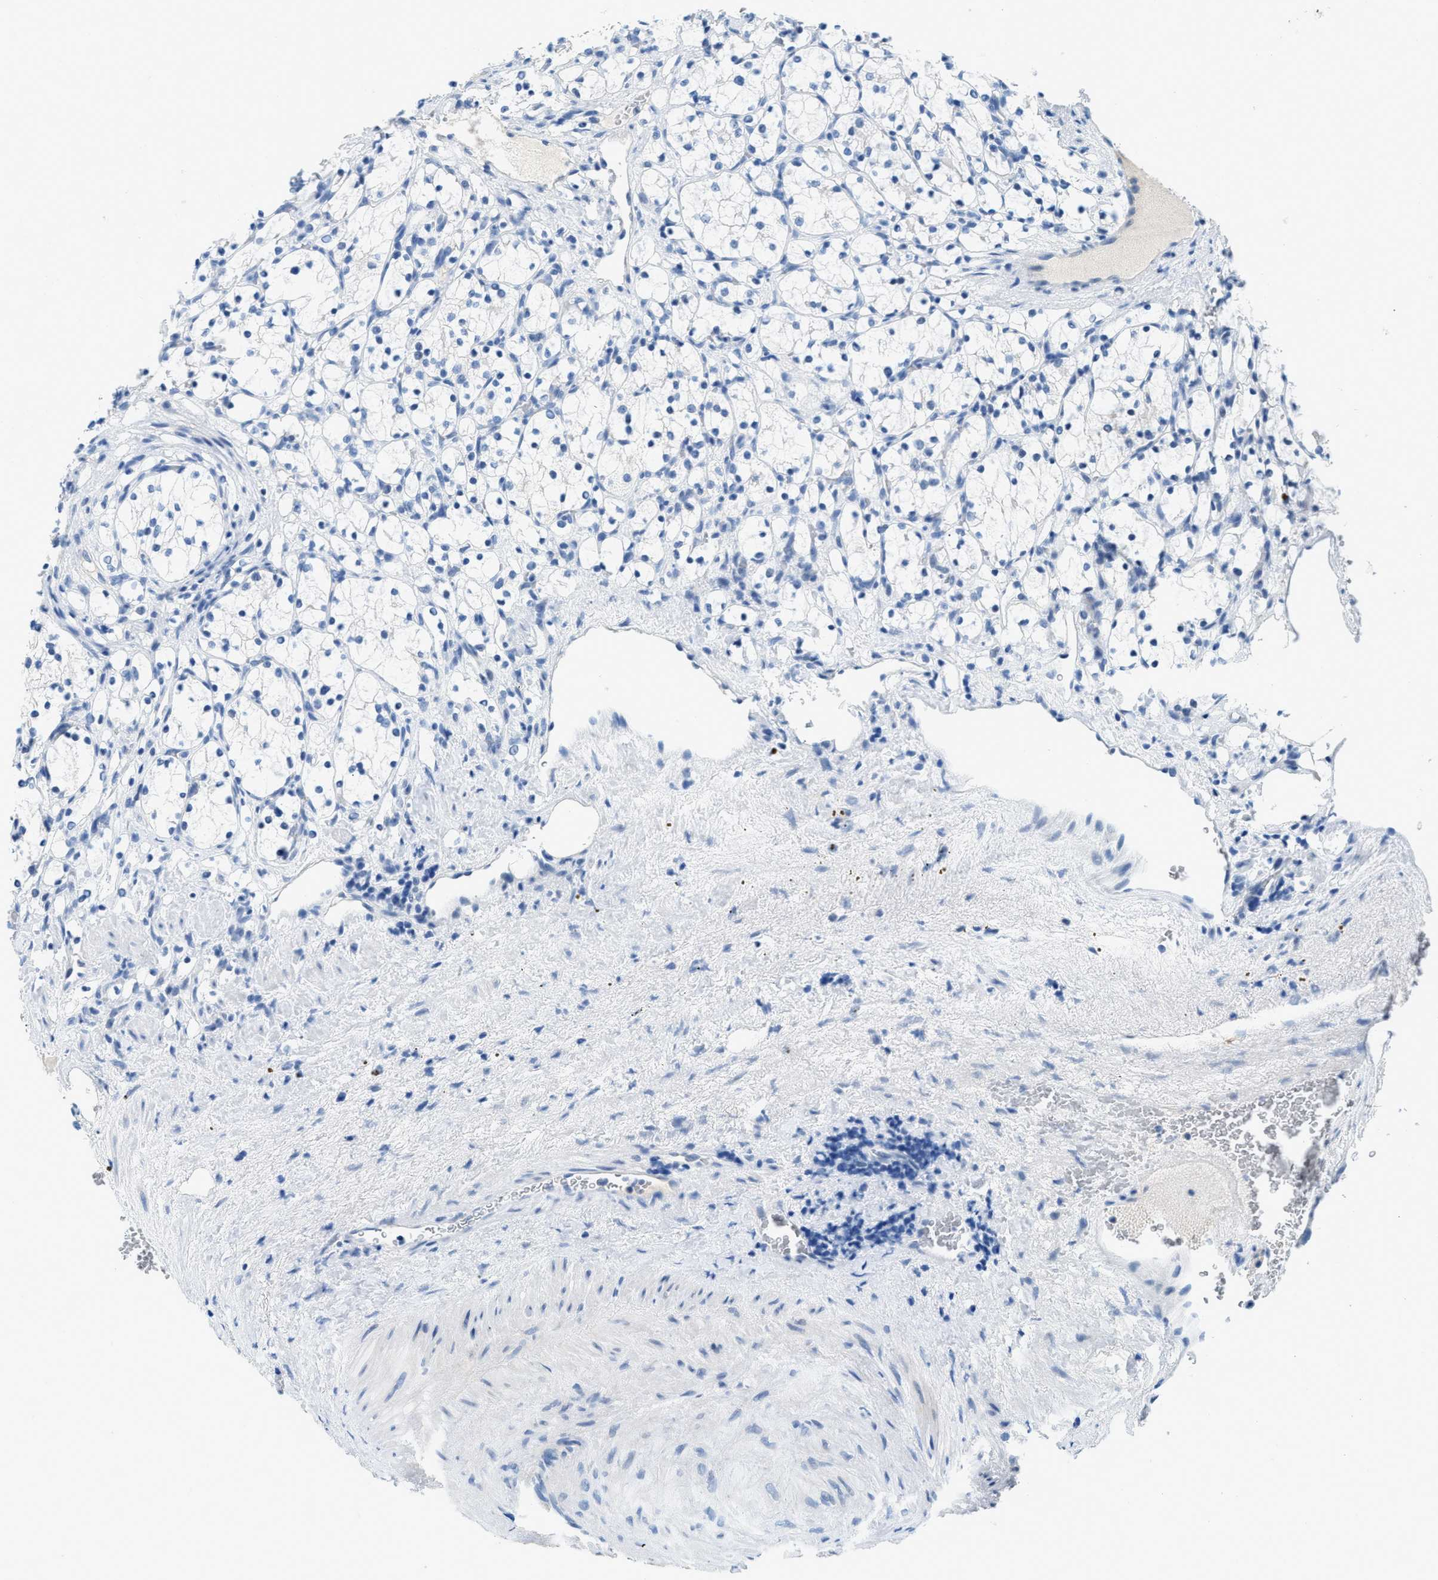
{"staining": {"intensity": "negative", "quantity": "none", "location": "none"}, "tissue": "renal cancer", "cell_type": "Tumor cells", "image_type": "cancer", "snomed": [{"axis": "morphology", "description": "Adenocarcinoma, NOS"}, {"axis": "topography", "description": "Kidney"}], "caption": "Human renal adenocarcinoma stained for a protein using immunohistochemistry (IHC) reveals no staining in tumor cells.", "gene": "MBL2", "patient": {"sex": "female", "age": 69}}